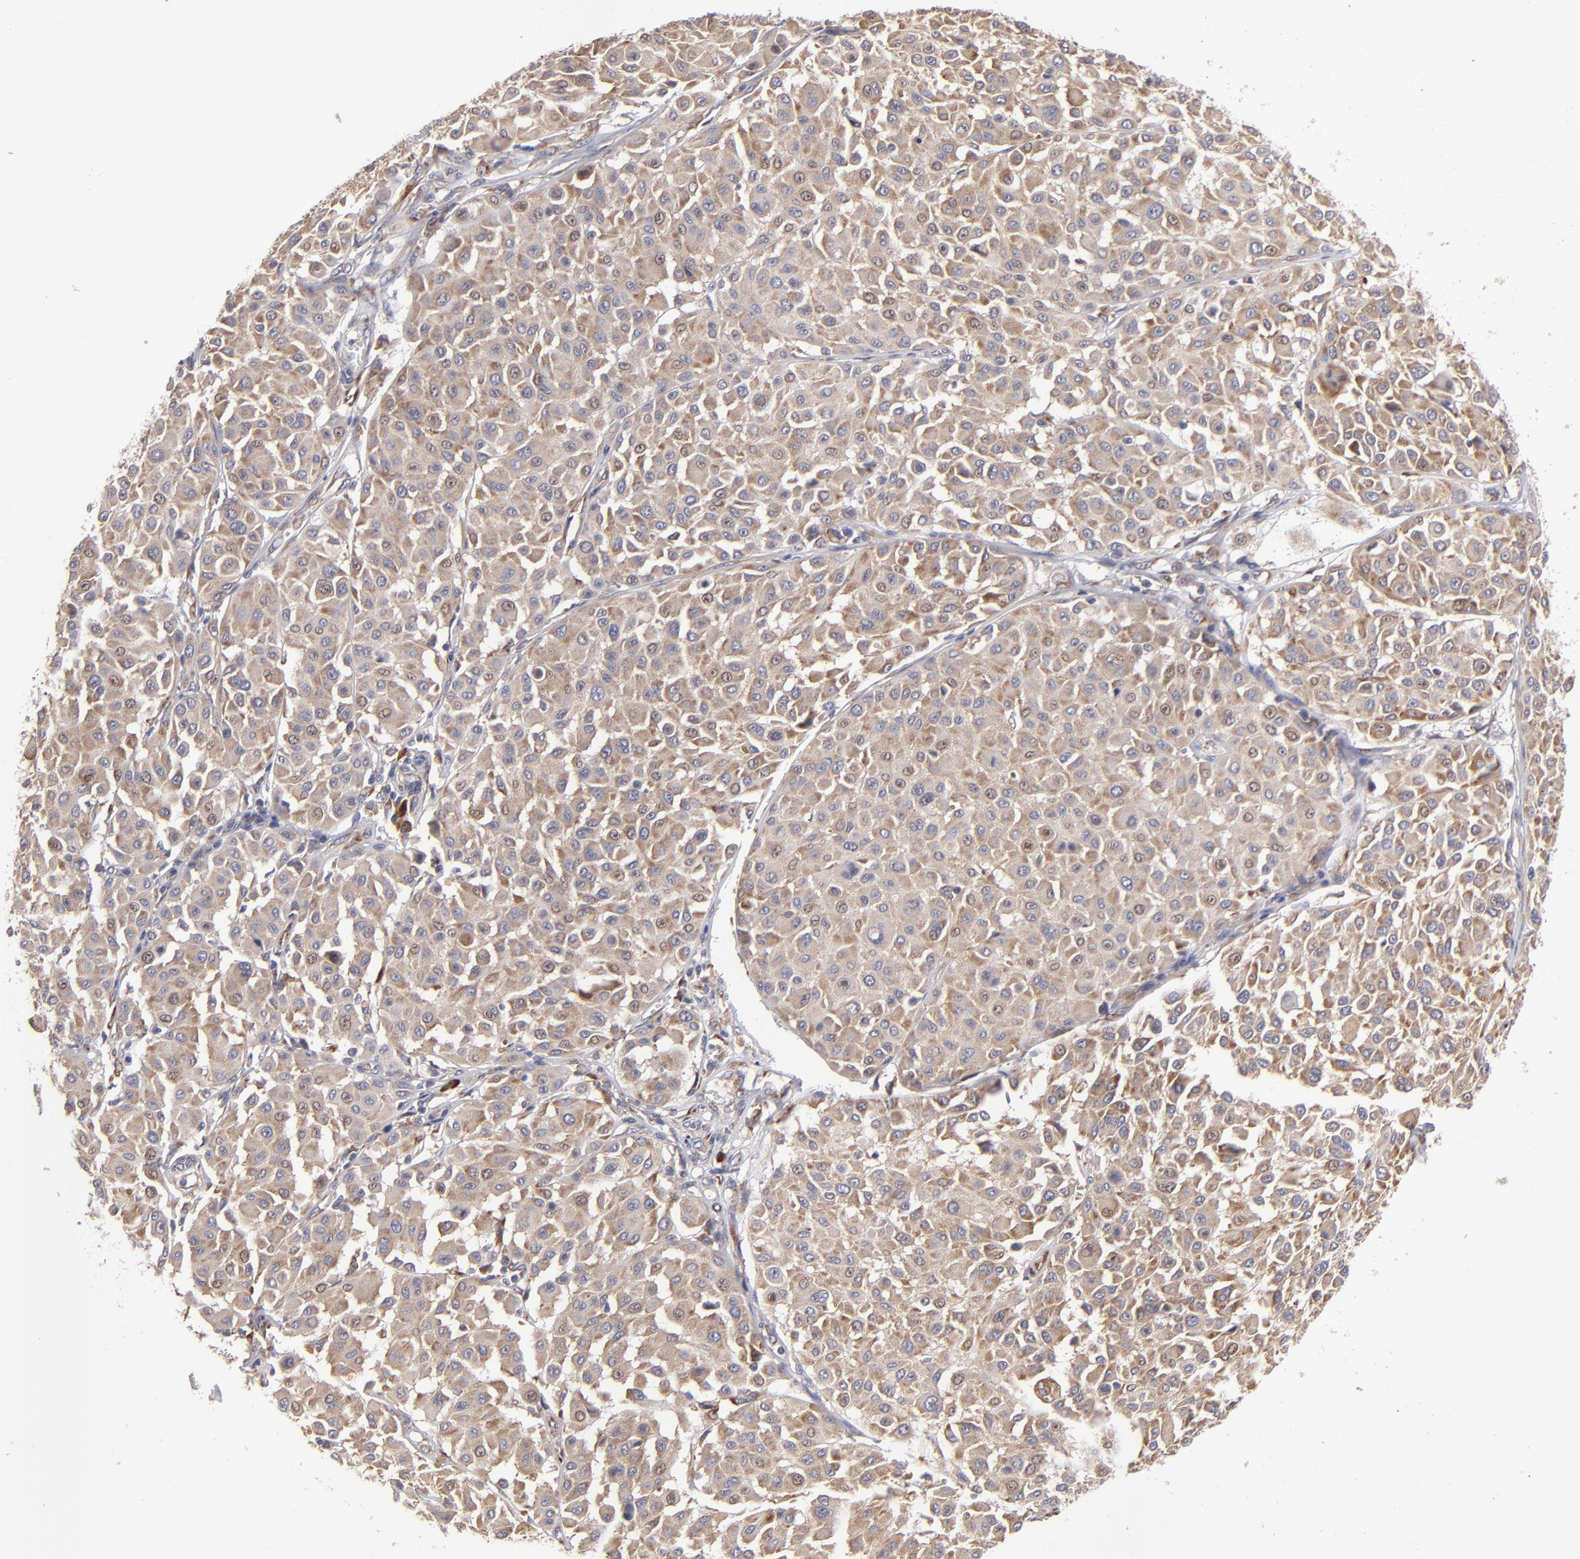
{"staining": {"intensity": "moderate", "quantity": ">75%", "location": "cytoplasmic/membranous"}, "tissue": "melanoma", "cell_type": "Tumor cells", "image_type": "cancer", "snomed": [{"axis": "morphology", "description": "Malignant melanoma, Metastatic site"}, {"axis": "topography", "description": "Soft tissue"}], "caption": "Tumor cells exhibit moderate cytoplasmic/membranous expression in about >75% of cells in melanoma.", "gene": "SND1", "patient": {"sex": "male", "age": 41}}